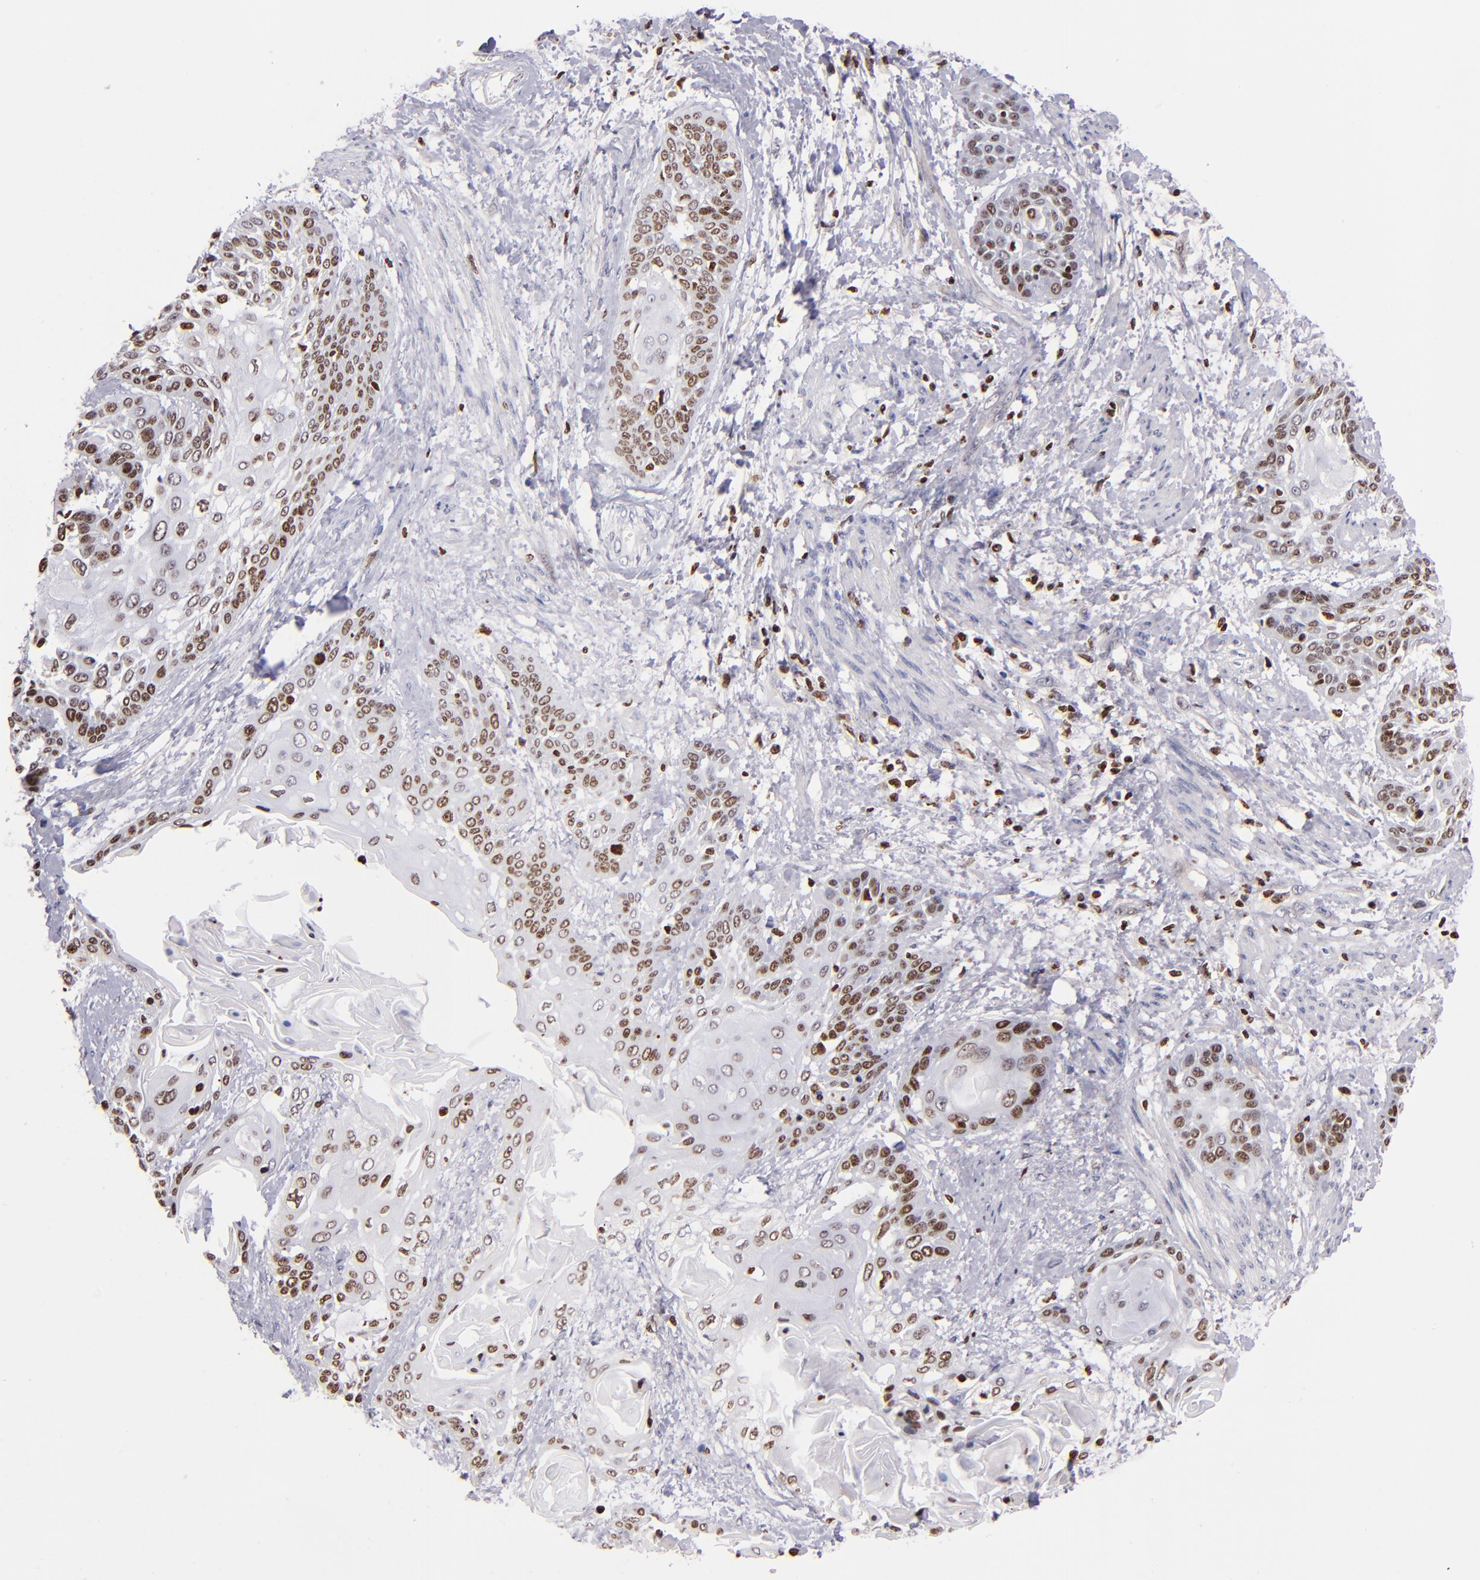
{"staining": {"intensity": "moderate", "quantity": ">75%", "location": "nuclear"}, "tissue": "cervical cancer", "cell_type": "Tumor cells", "image_type": "cancer", "snomed": [{"axis": "morphology", "description": "Squamous cell carcinoma, NOS"}, {"axis": "topography", "description": "Cervix"}], "caption": "High-magnification brightfield microscopy of squamous cell carcinoma (cervical) stained with DAB (3,3'-diaminobenzidine) (brown) and counterstained with hematoxylin (blue). tumor cells exhibit moderate nuclear staining is identified in approximately>75% of cells.", "gene": "CDKL5", "patient": {"sex": "female", "age": 57}}